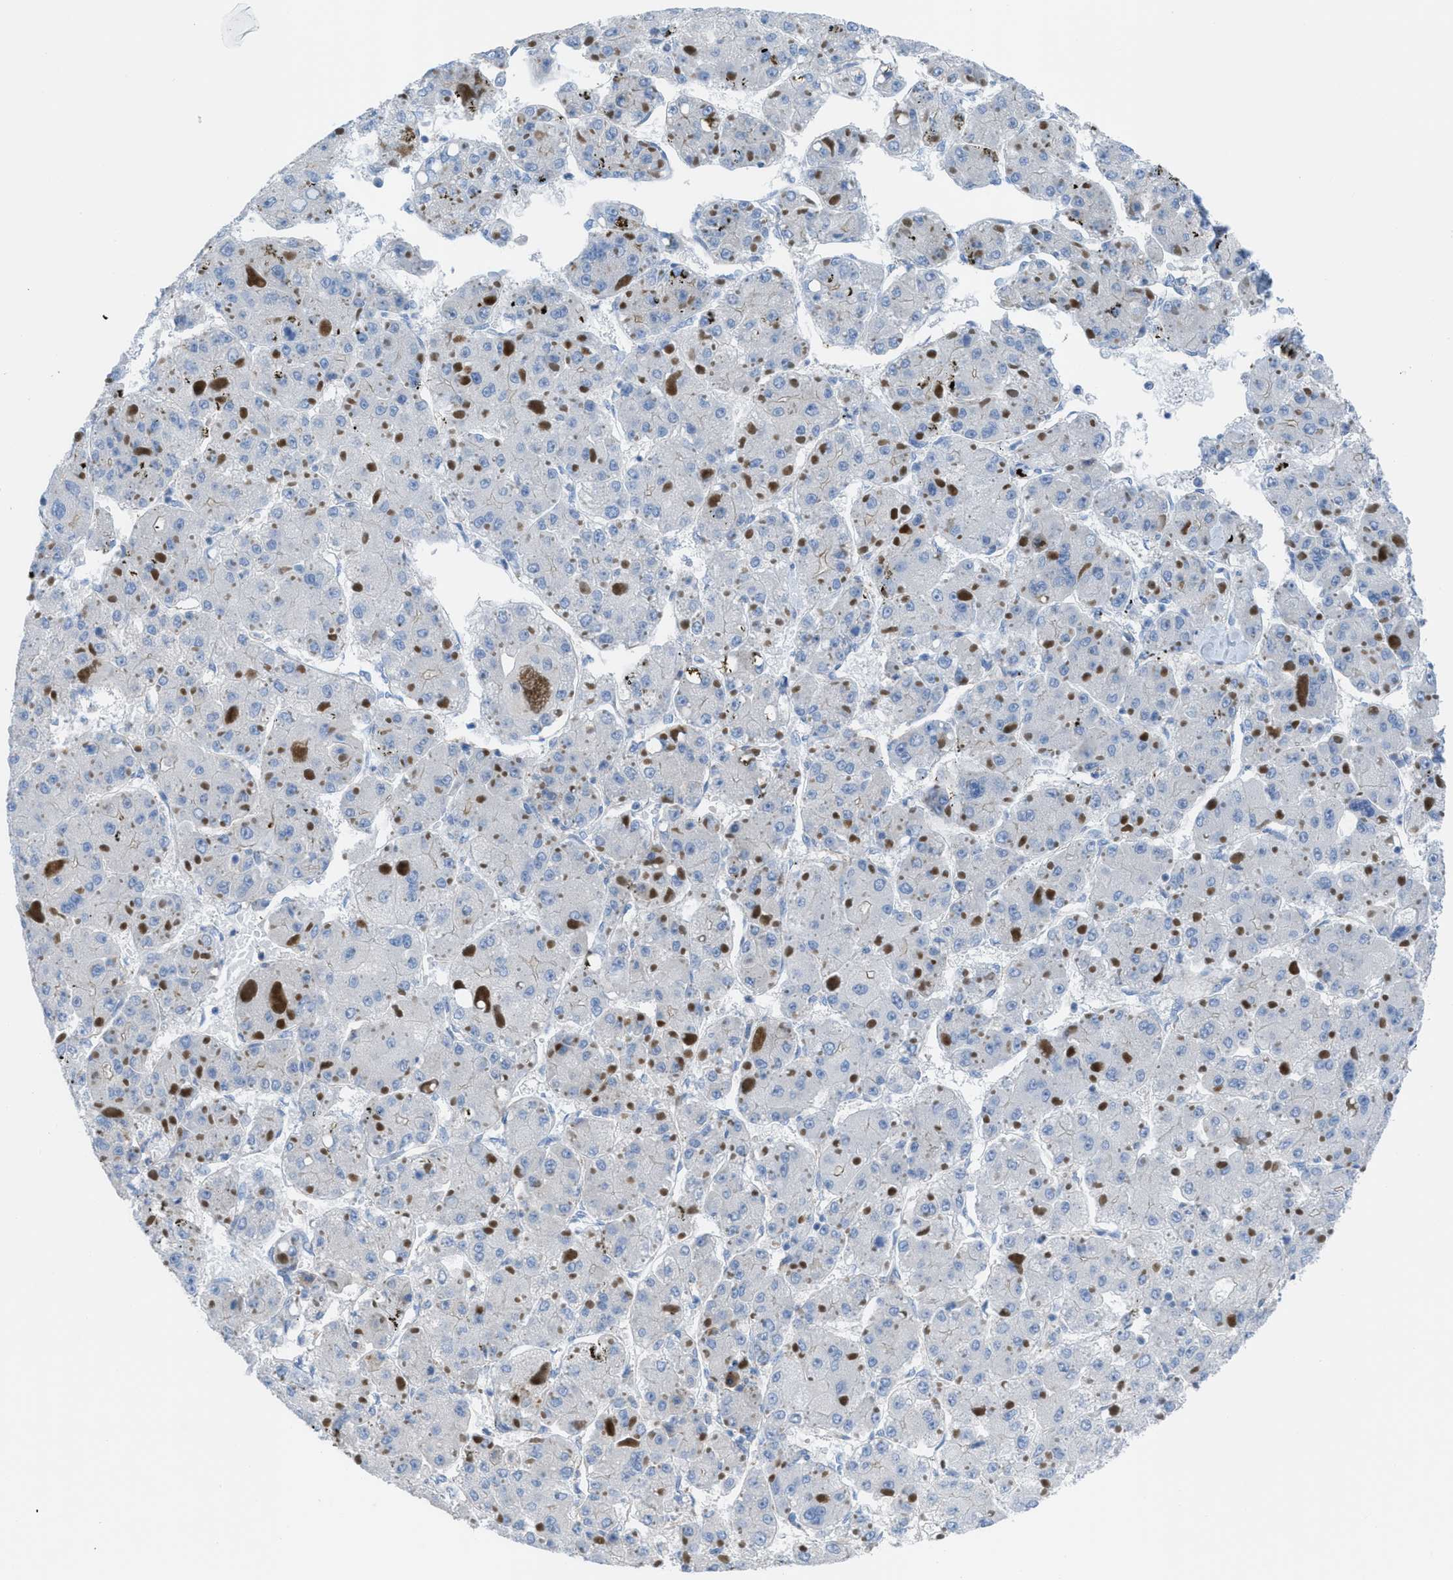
{"staining": {"intensity": "negative", "quantity": "none", "location": "none"}, "tissue": "liver cancer", "cell_type": "Tumor cells", "image_type": "cancer", "snomed": [{"axis": "morphology", "description": "Carcinoma, Hepatocellular, NOS"}, {"axis": "topography", "description": "Liver"}], "caption": "Tumor cells show no significant staining in liver cancer (hepatocellular carcinoma).", "gene": "KCNH7", "patient": {"sex": "female", "age": 73}}